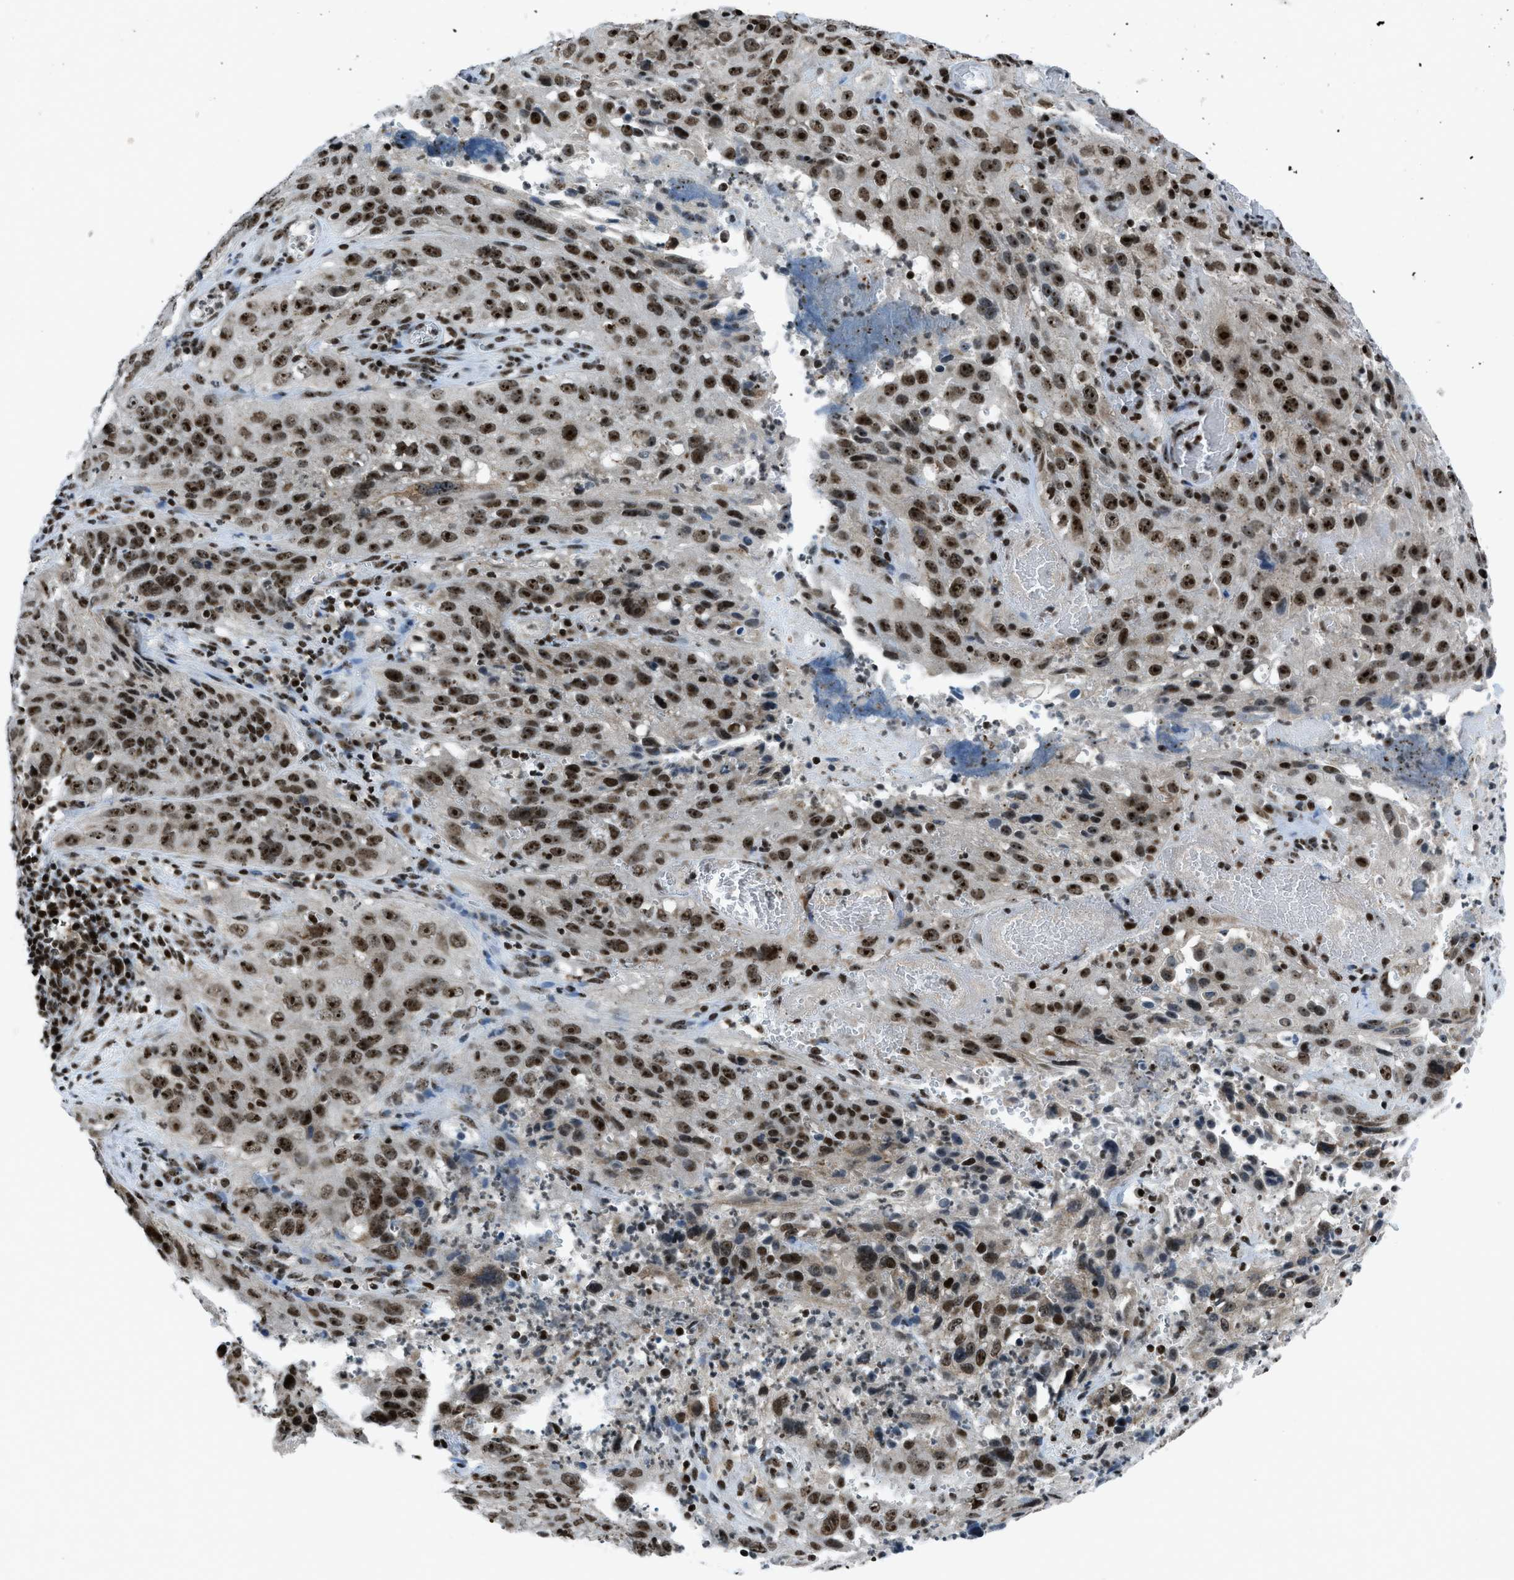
{"staining": {"intensity": "strong", "quantity": ">75%", "location": "nuclear"}, "tissue": "cervical cancer", "cell_type": "Tumor cells", "image_type": "cancer", "snomed": [{"axis": "morphology", "description": "Squamous cell carcinoma, NOS"}, {"axis": "topography", "description": "Cervix"}], "caption": "Protein staining demonstrates strong nuclear staining in about >75% of tumor cells in cervical squamous cell carcinoma. Using DAB (brown) and hematoxylin (blue) stains, captured at high magnification using brightfield microscopy.", "gene": "RAD51B", "patient": {"sex": "female", "age": 32}}